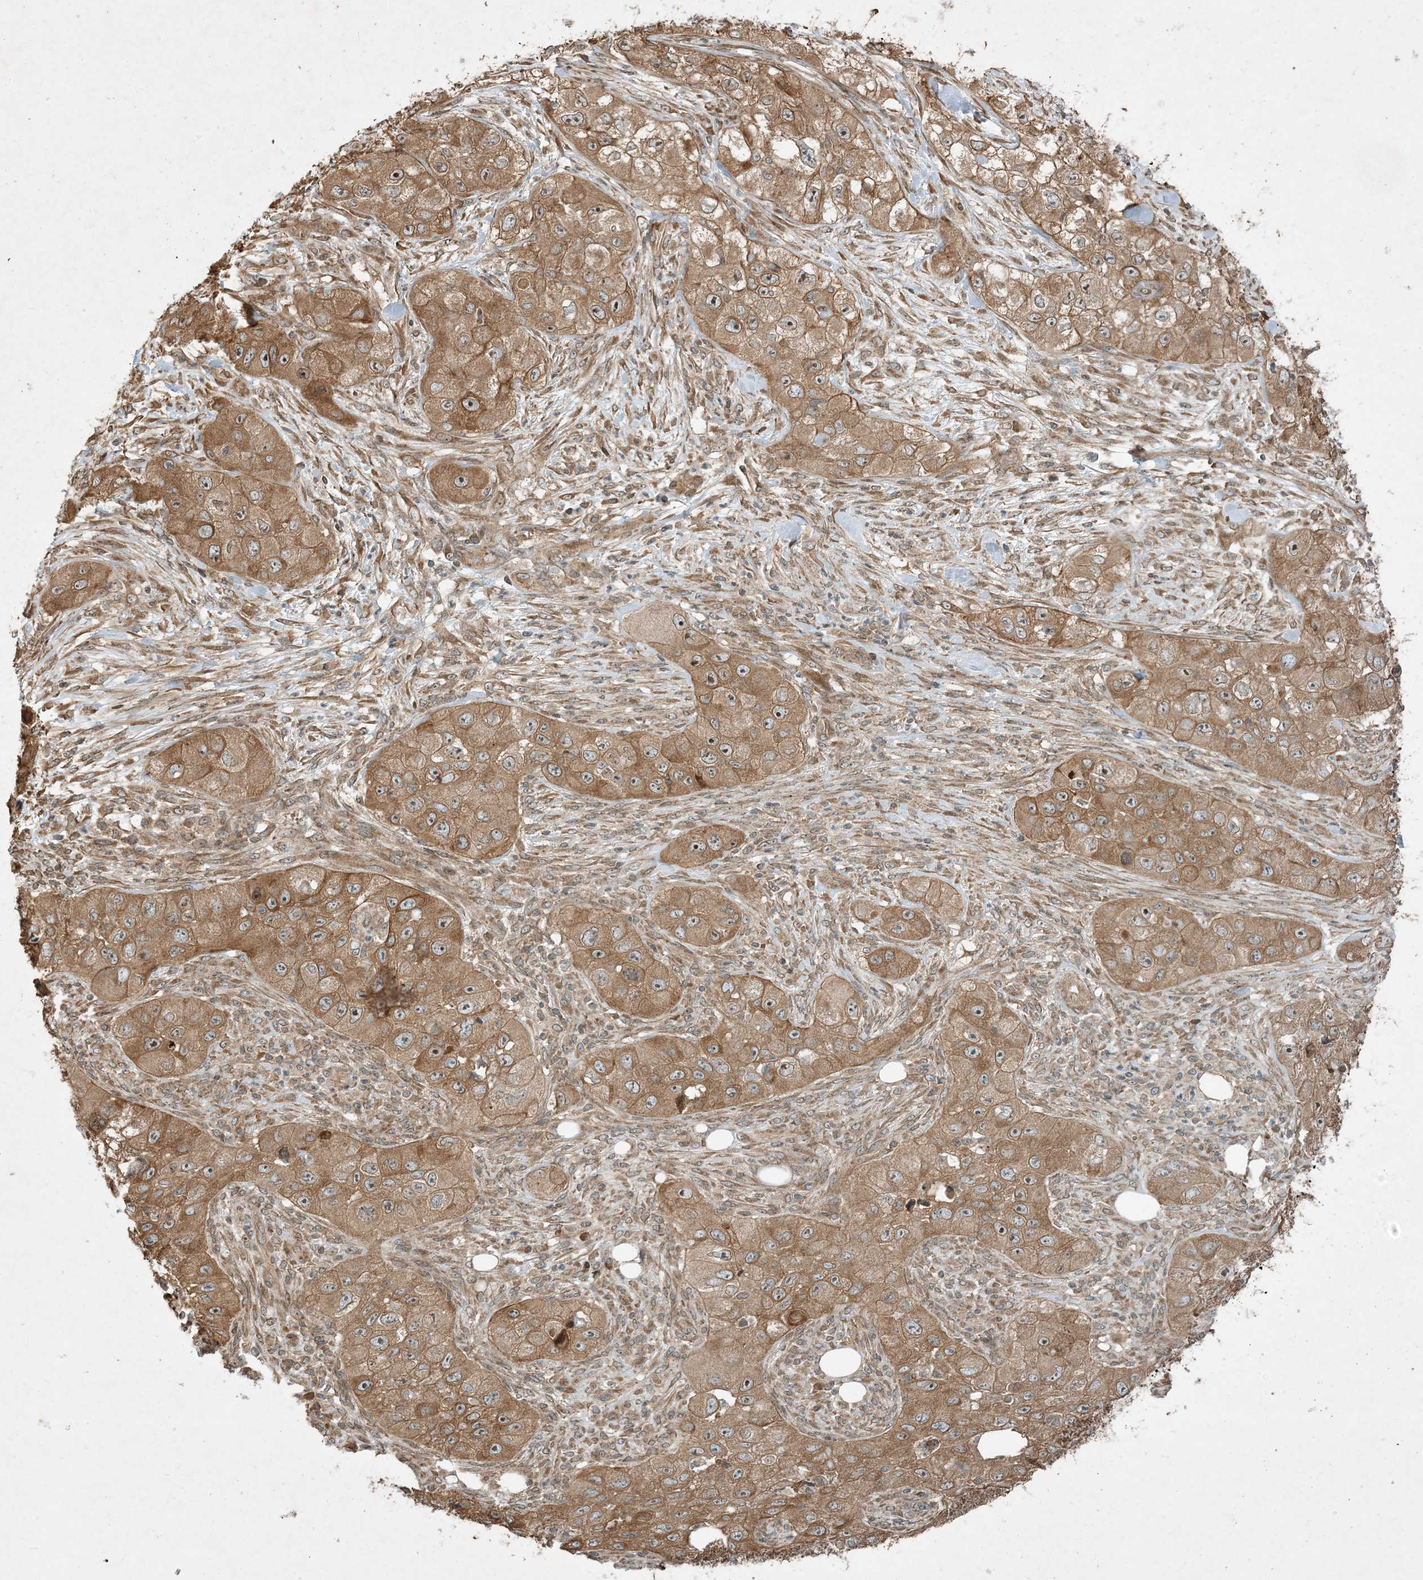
{"staining": {"intensity": "moderate", "quantity": ">75%", "location": "cytoplasmic/membranous"}, "tissue": "skin cancer", "cell_type": "Tumor cells", "image_type": "cancer", "snomed": [{"axis": "morphology", "description": "Squamous cell carcinoma, NOS"}, {"axis": "topography", "description": "Skin"}, {"axis": "topography", "description": "Subcutis"}], "caption": "This photomicrograph displays immunohistochemistry (IHC) staining of squamous cell carcinoma (skin), with medium moderate cytoplasmic/membranous expression in about >75% of tumor cells.", "gene": "COMMD8", "patient": {"sex": "male", "age": 73}}